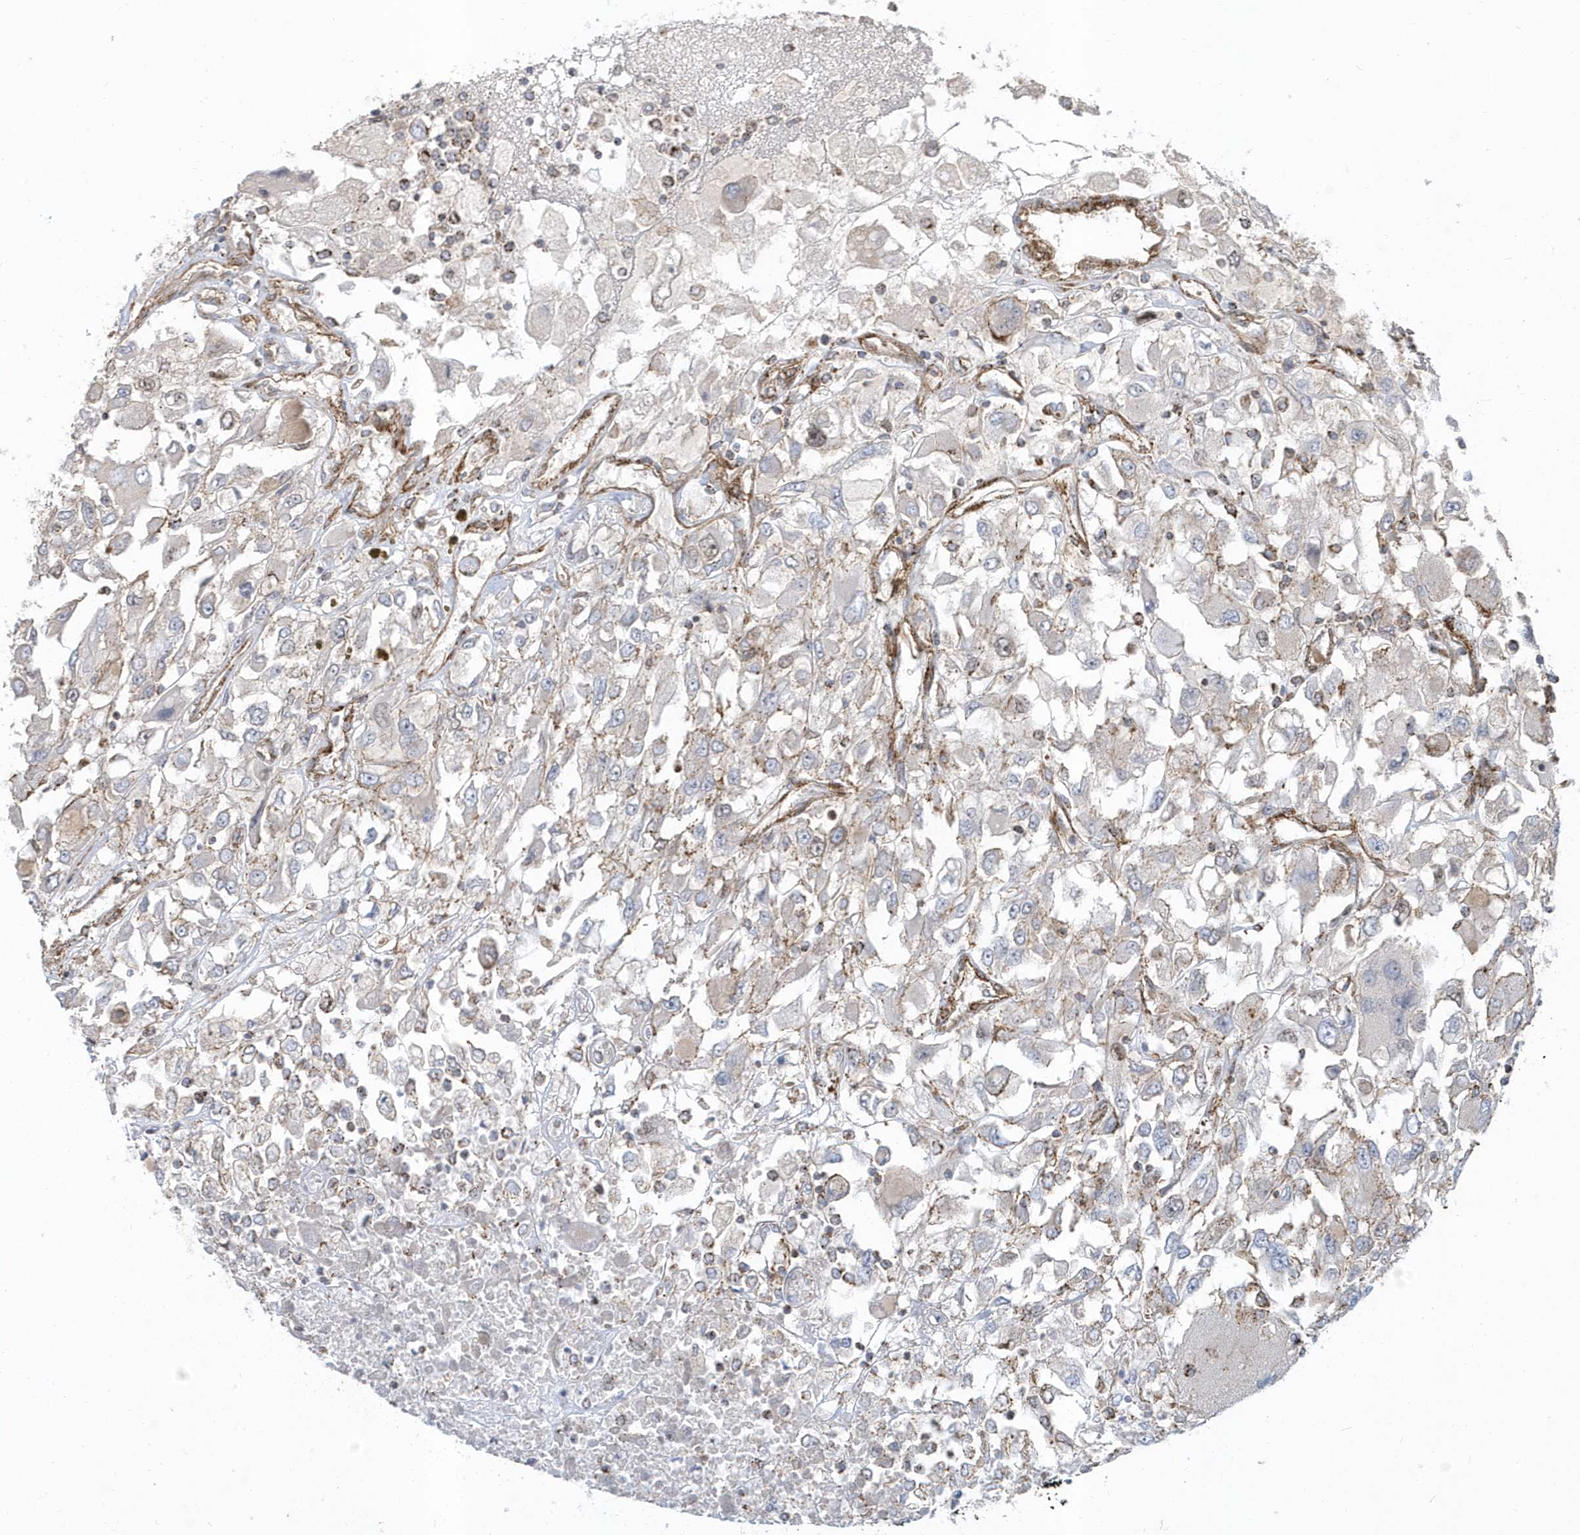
{"staining": {"intensity": "negative", "quantity": "none", "location": "none"}, "tissue": "renal cancer", "cell_type": "Tumor cells", "image_type": "cancer", "snomed": [{"axis": "morphology", "description": "Adenocarcinoma, NOS"}, {"axis": "topography", "description": "Kidney"}], "caption": "High power microscopy histopathology image of an IHC histopathology image of renal cancer (adenocarcinoma), revealing no significant positivity in tumor cells.", "gene": "HRH4", "patient": {"sex": "female", "age": 52}}